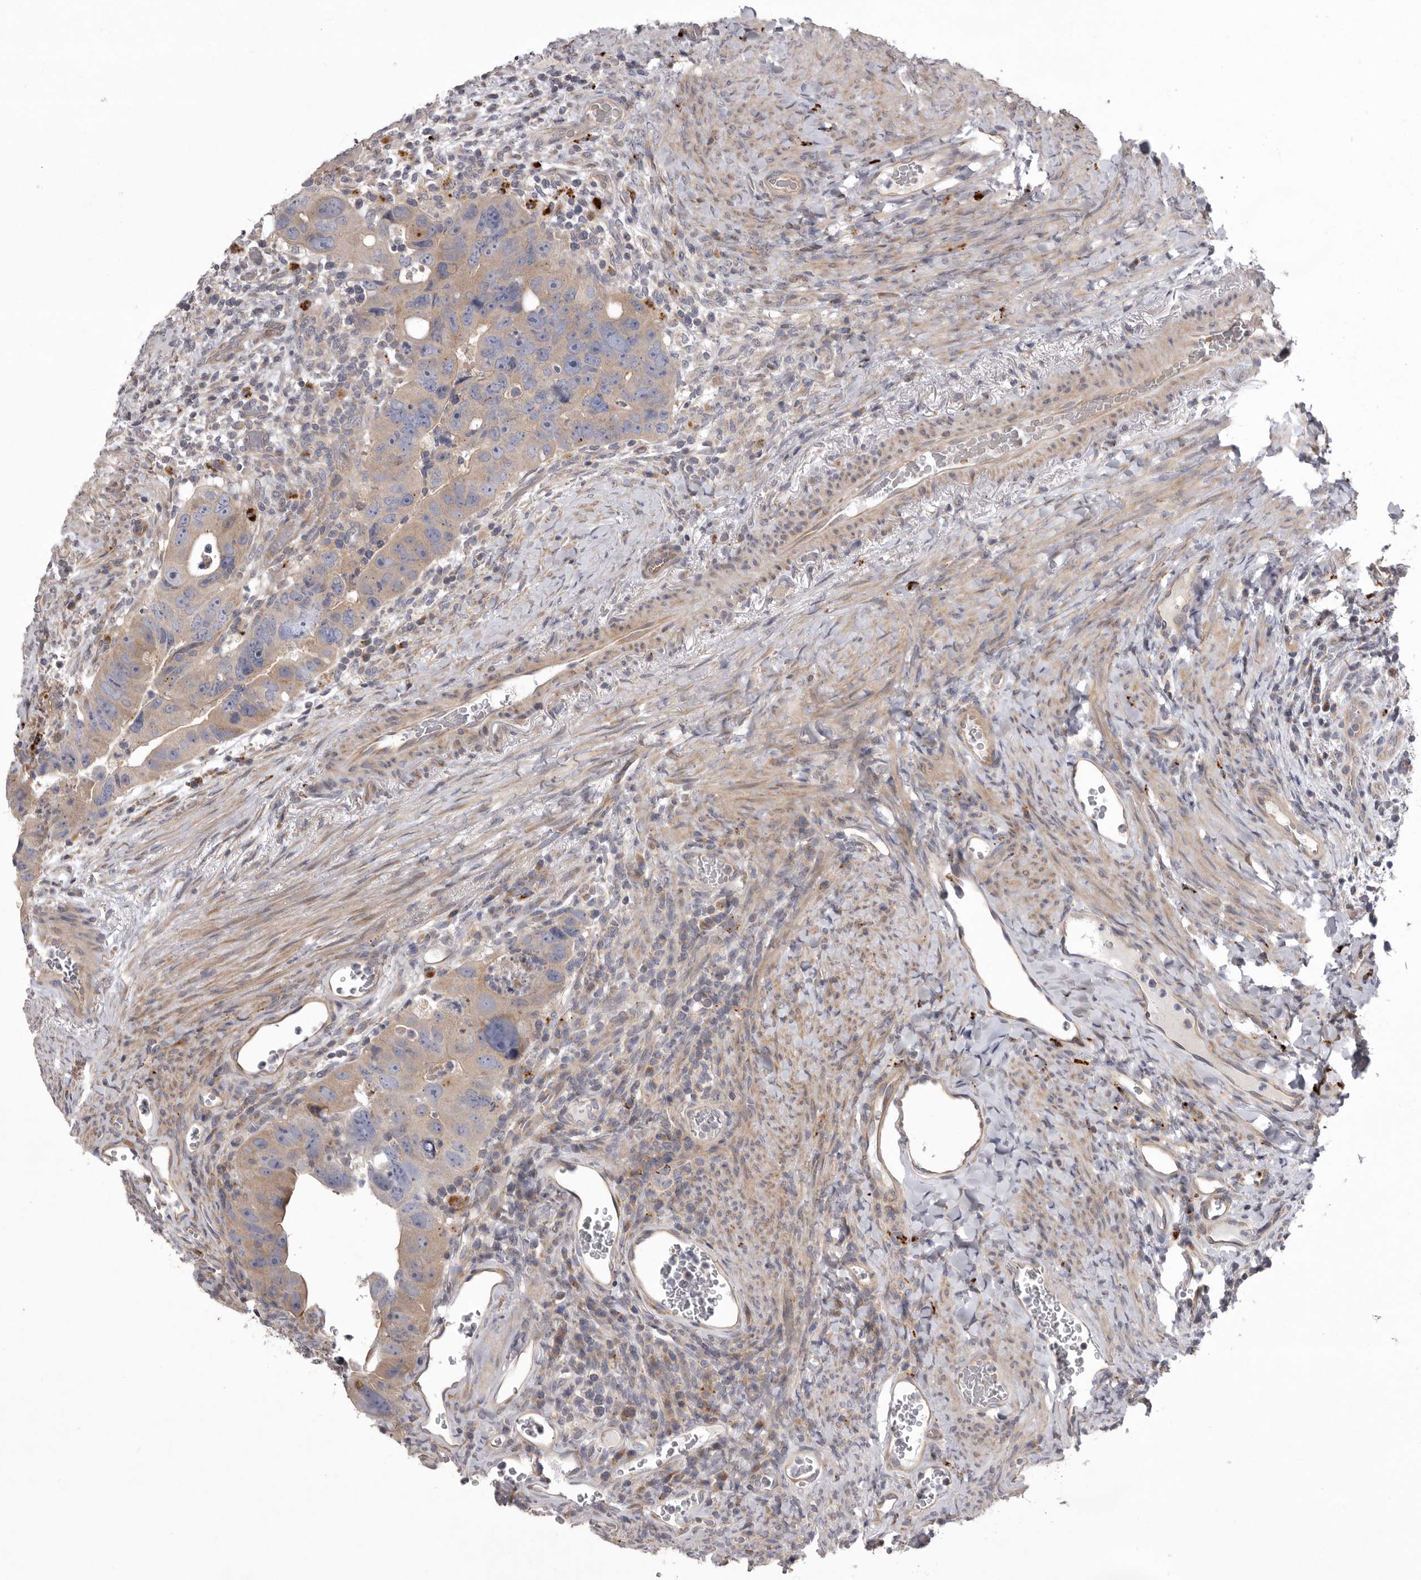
{"staining": {"intensity": "weak", "quantity": "<25%", "location": "cytoplasmic/membranous"}, "tissue": "colorectal cancer", "cell_type": "Tumor cells", "image_type": "cancer", "snomed": [{"axis": "morphology", "description": "Adenocarcinoma, NOS"}, {"axis": "topography", "description": "Rectum"}], "caption": "High magnification brightfield microscopy of adenocarcinoma (colorectal) stained with DAB (brown) and counterstained with hematoxylin (blue): tumor cells show no significant positivity.", "gene": "WDR47", "patient": {"sex": "male", "age": 59}}